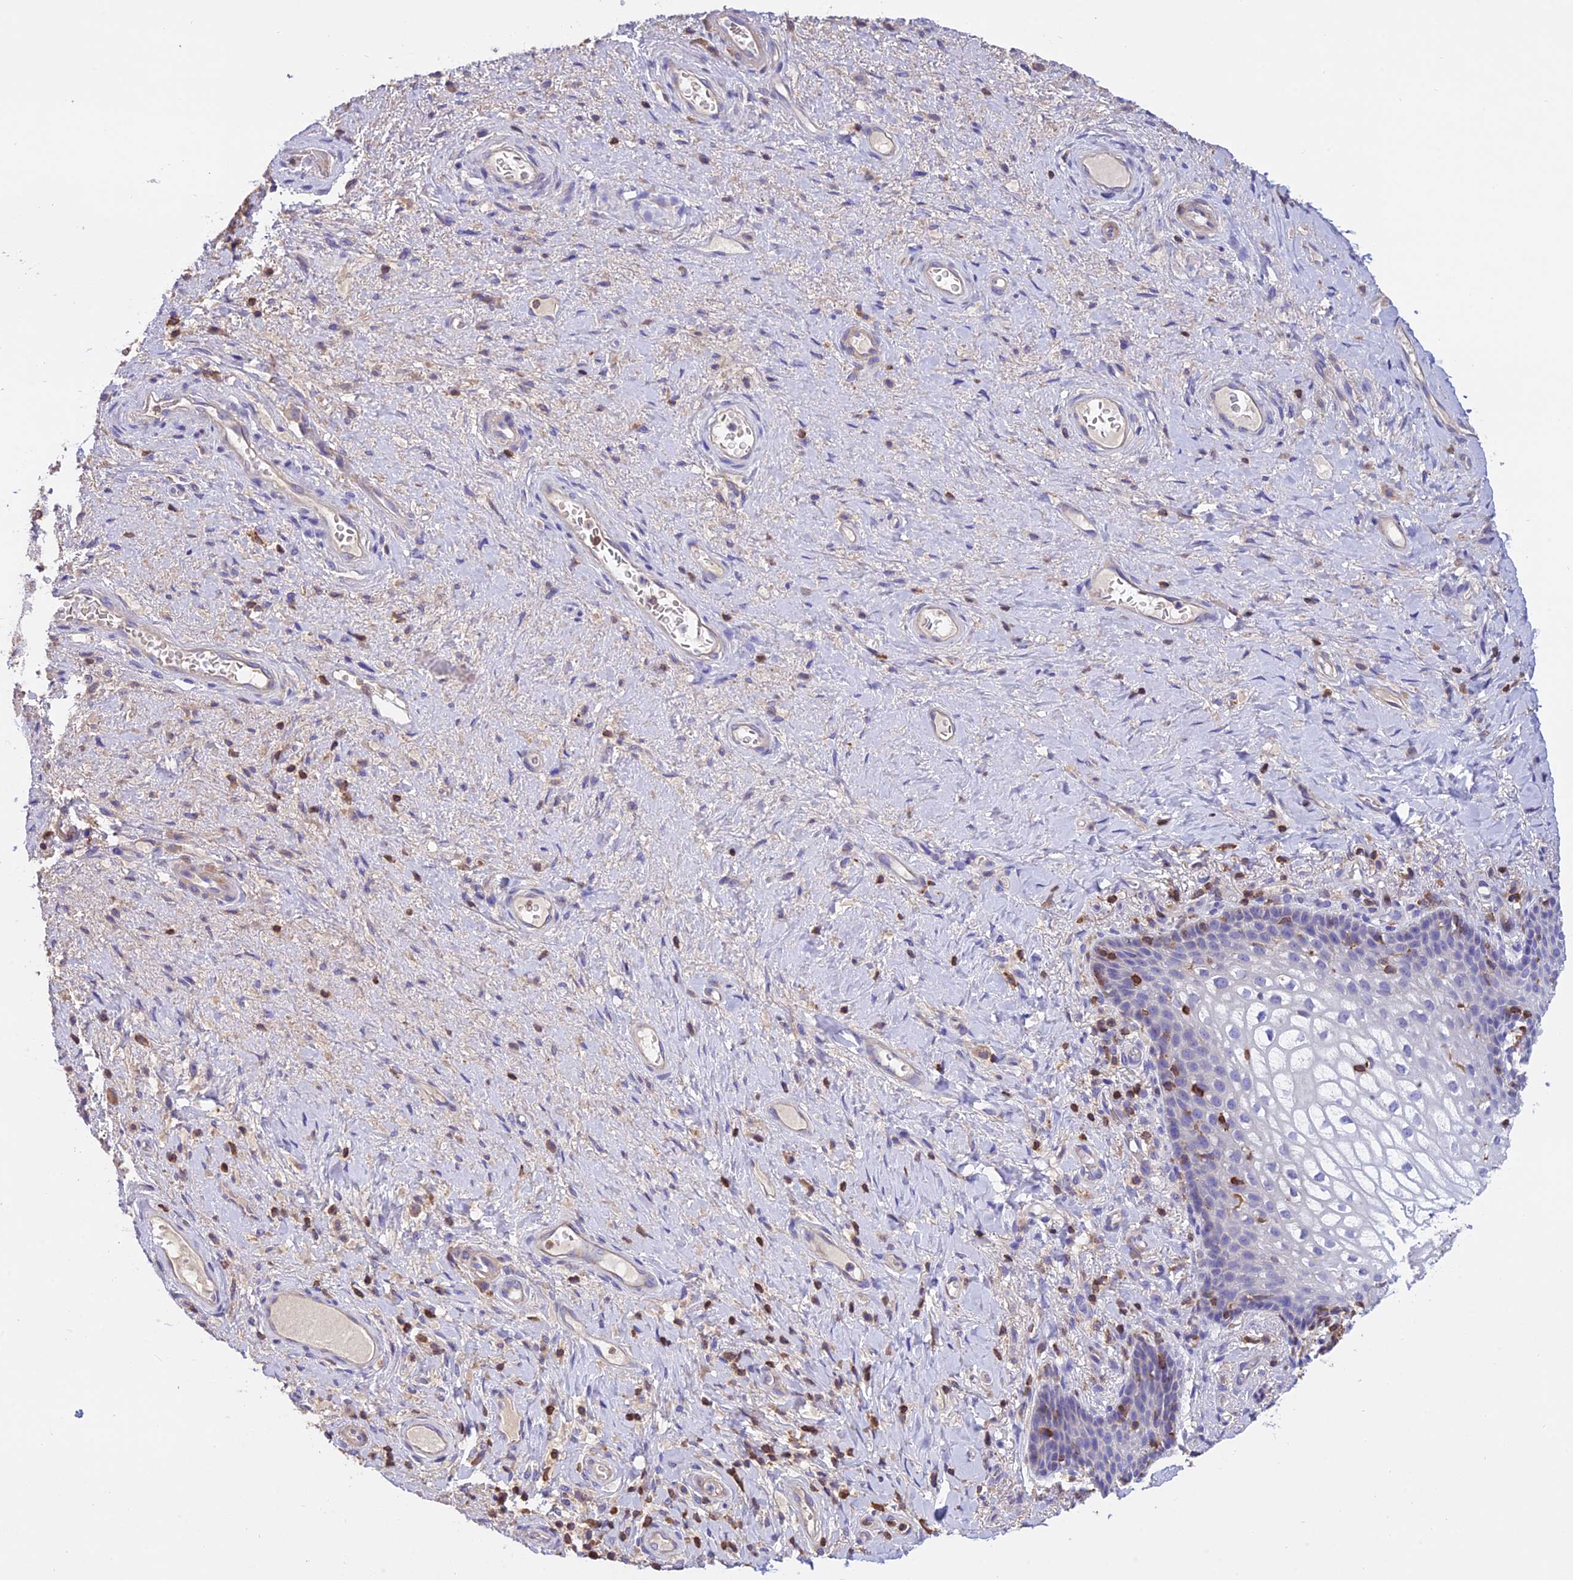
{"staining": {"intensity": "negative", "quantity": "none", "location": "none"}, "tissue": "vagina", "cell_type": "Squamous epithelial cells", "image_type": "normal", "snomed": [{"axis": "morphology", "description": "Normal tissue, NOS"}, {"axis": "topography", "description": "Vagina"}], "caption": "This is an IHC micrograph of unremarkable human vagina. There is no positivity in squamous epithelial cells.", "gene": "LPXN", "patient": {"sex": "female", "age": 60}}